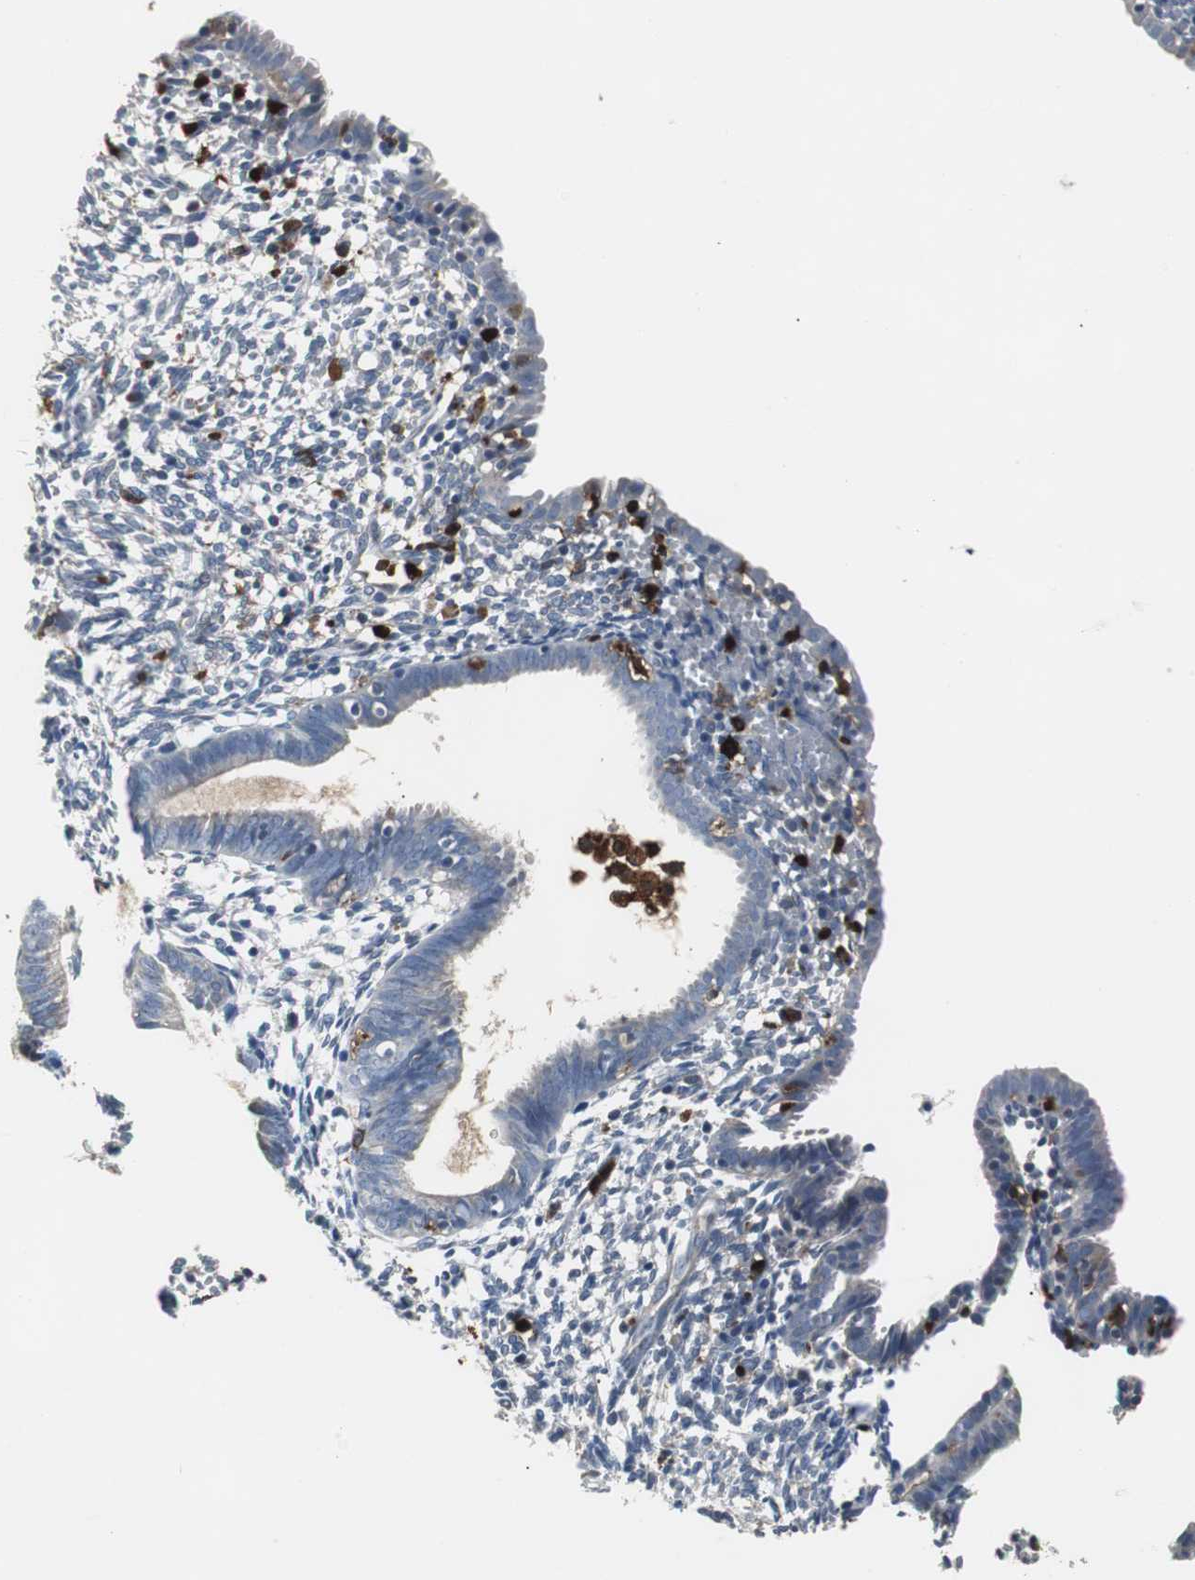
{"staining": {"intensity": "negative", "quantity": "none", "location": "none"}, "tissue": "endometrium", "cell_type": "Cells in endometrial stroma", "image_type": "normal", "snomed": [{"axis": "morphology", "description": "Normal tissue, NOS"}, {"axis": "morphology", "description": "Atrophy, NOS"}, {"axis": "topography", "description": "Uterus"}, {"axis": "topography", "description": "Endometrium"}], "caption": "Cells in endometrial stroma show no significant positivity in benign endometrium. (Brightfield microscopy of DAB IHC at high magnification).", "gene": "NCF2", "patient": {"sex": "female", "age": 68}}